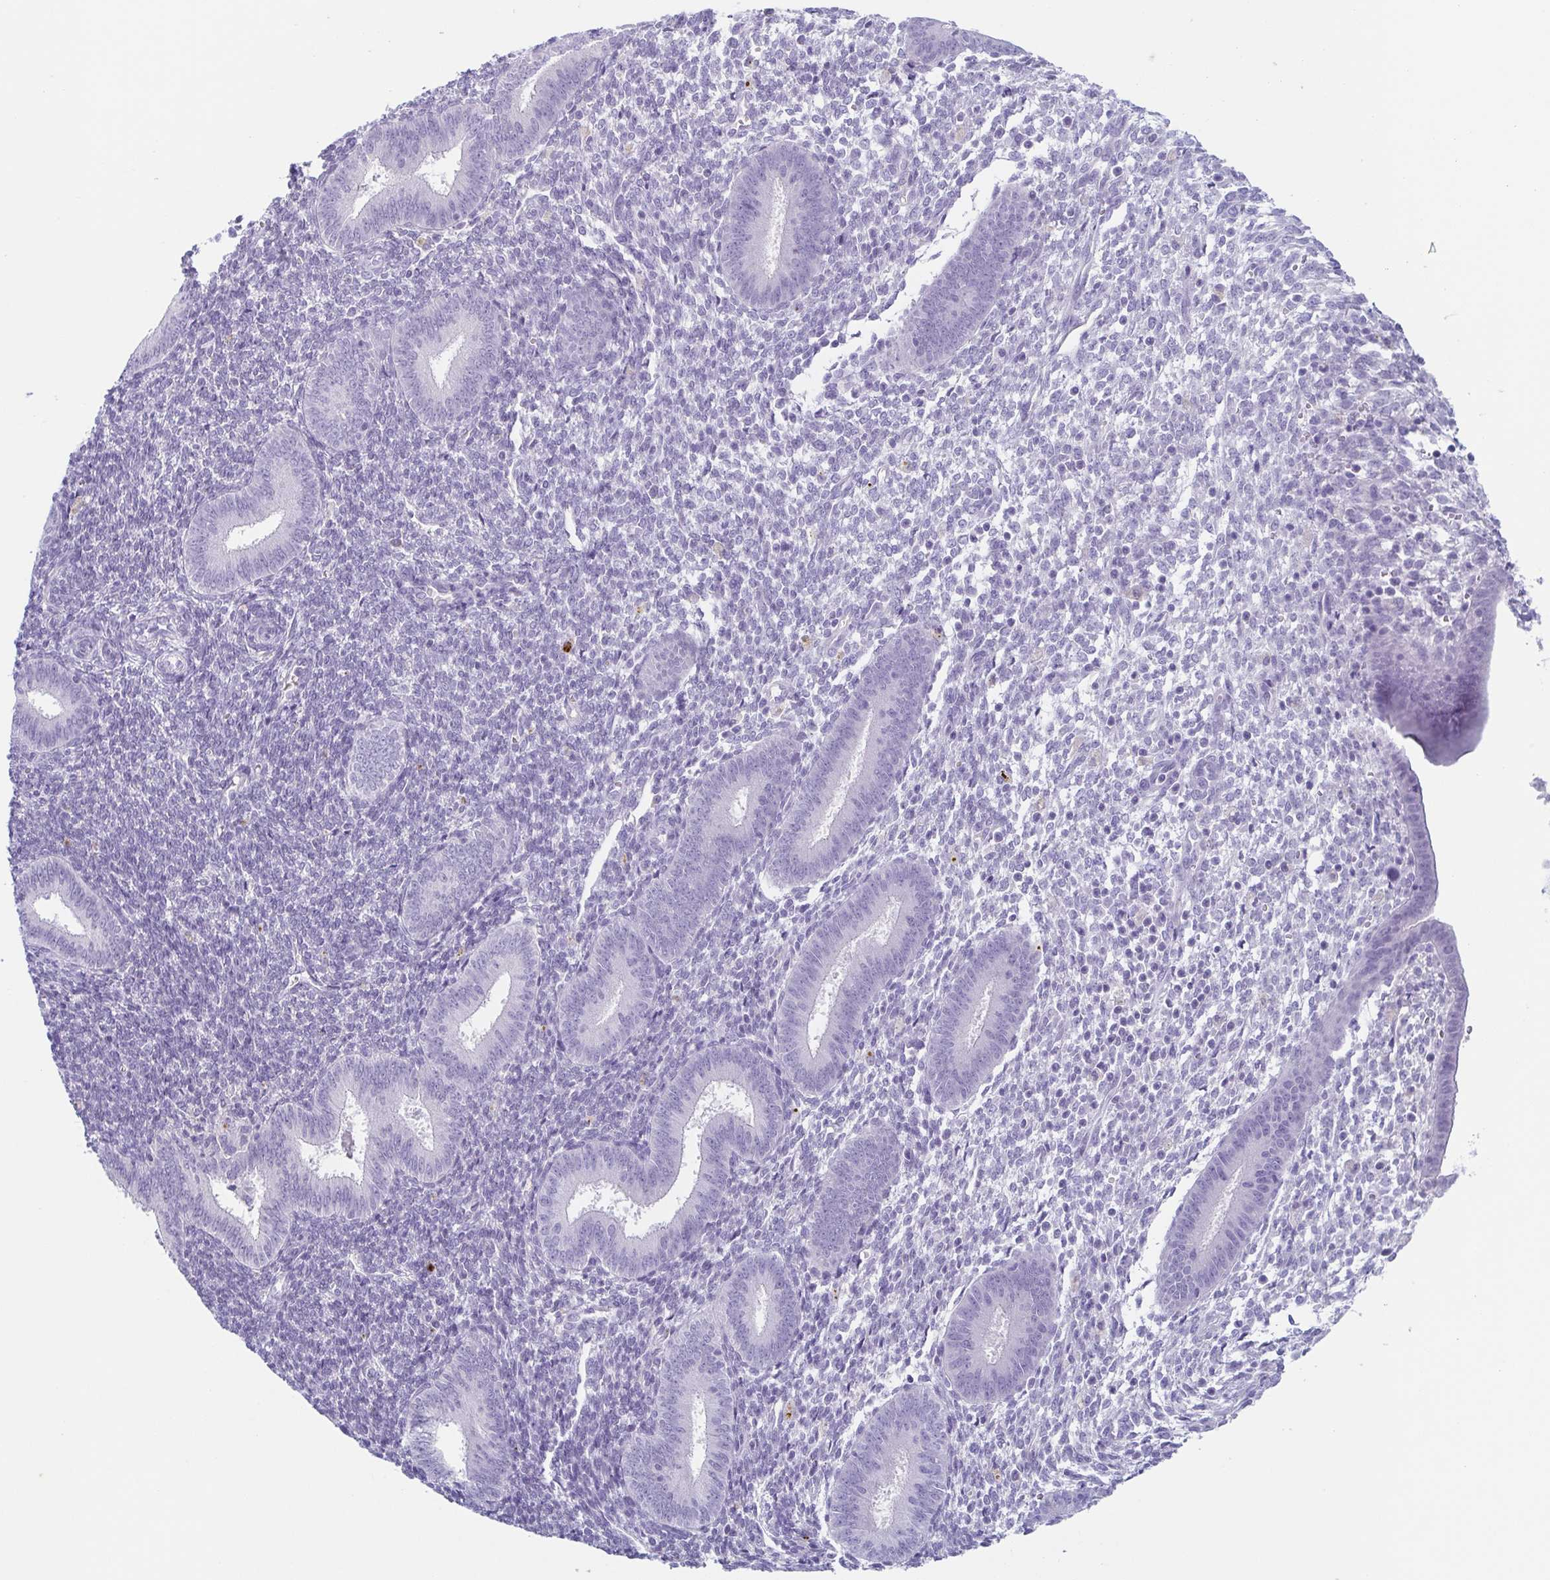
{"staining": {"intensity": "negative", "quantity": "none", "location": "none"}, "tissue": "endometrium", "cell_type": "Cells in endometrial stroma", "image_type": "normal", "snomed": [{"axis": "morphology", "description": "Normal tissue, NOS"}, {"axis": "topography", "description": "Endometrium"}], "caption": "DAB (3,3'-diaminobenzidine) immunohistochemical staining of benign endometrium demonstrates no significant positivity in cells in endometrial stroma.", "gene": "TAGLN3", "patient": {"sex": "female", "age": 25}}